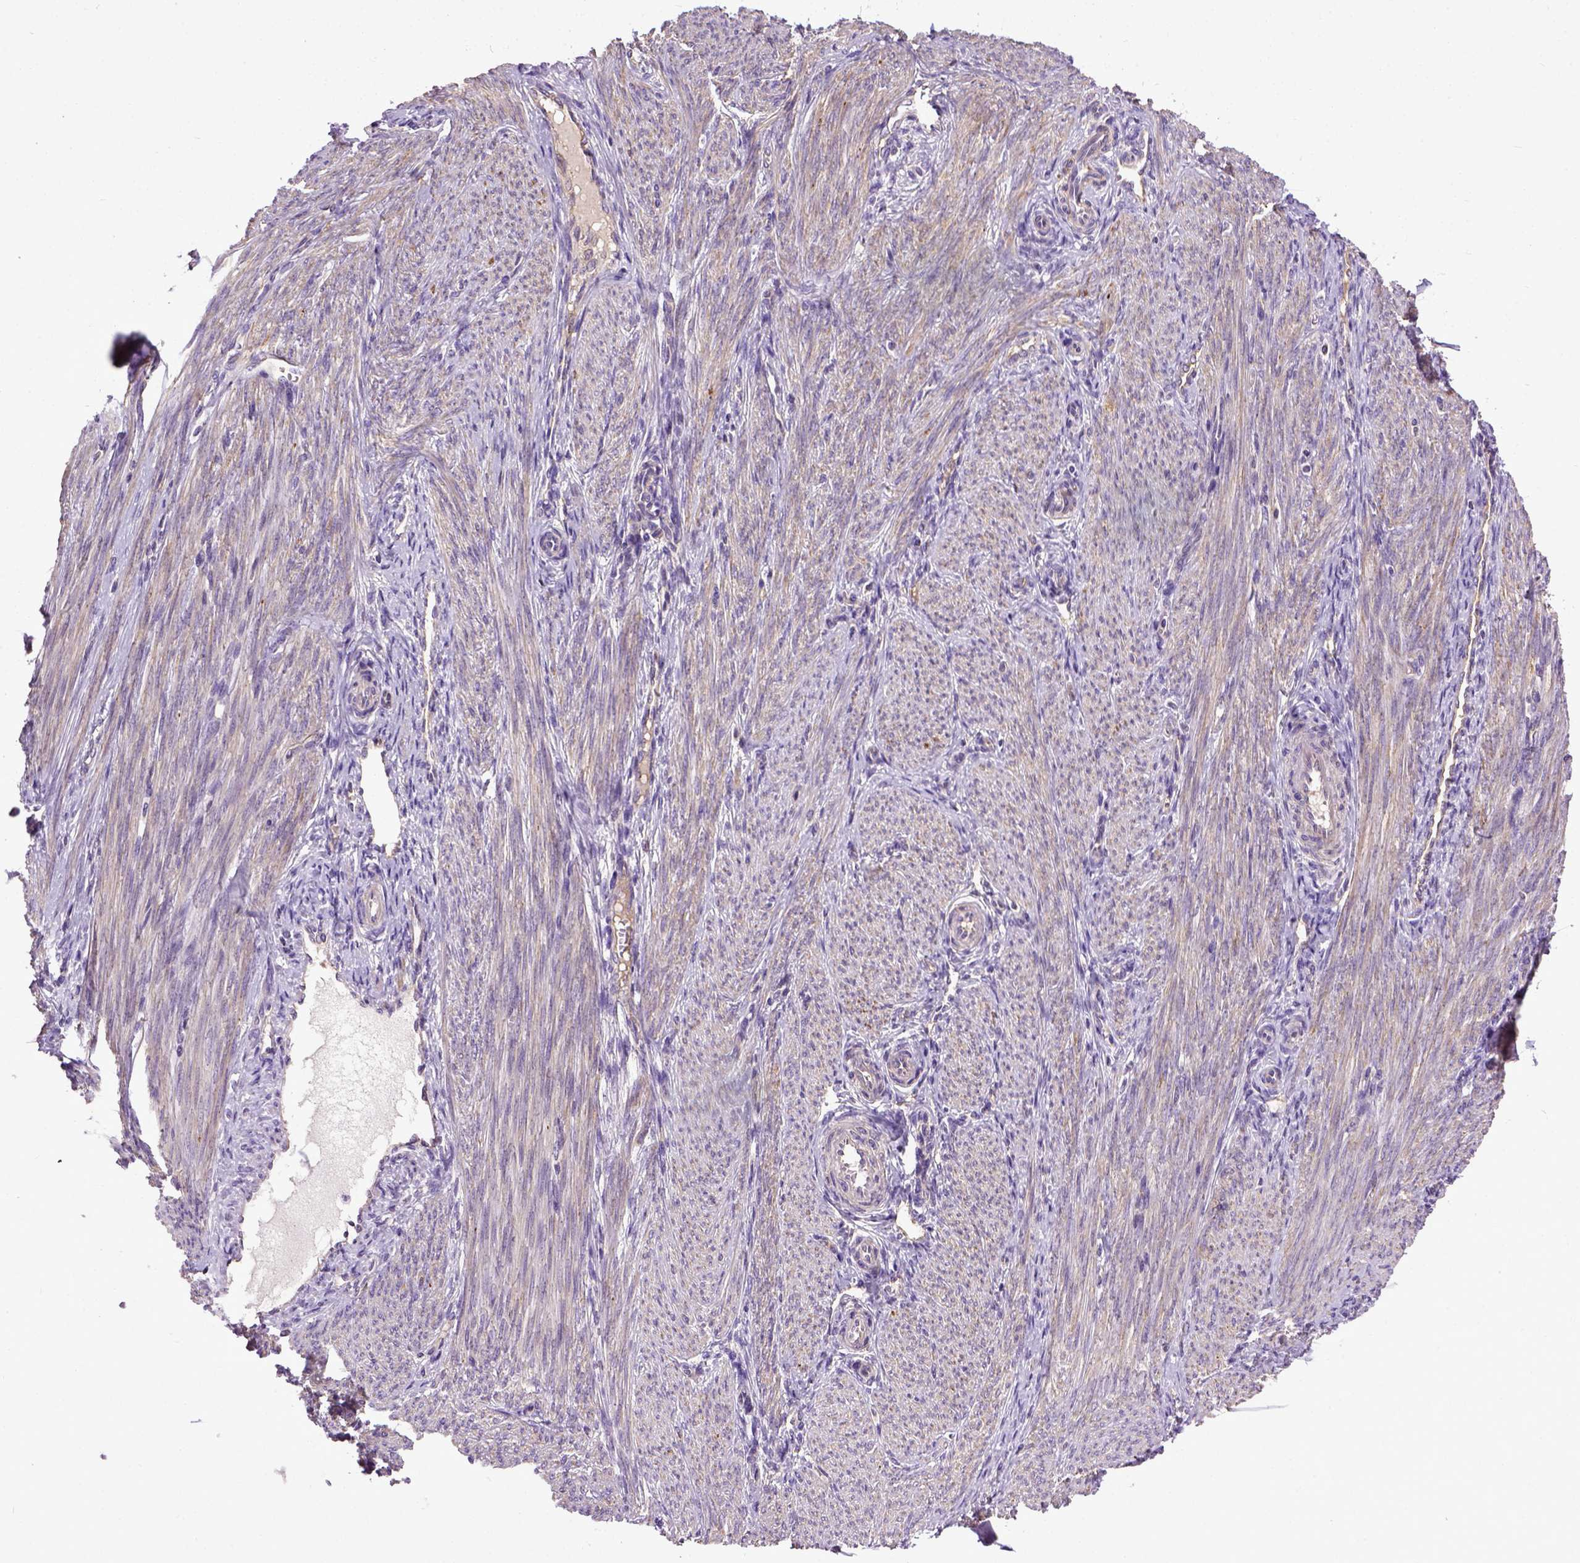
{"staining": {"intensity": "weak", "quantity": "25%-75%", "location": "cytoplasmic/membranous"}, "tissue": "endometrium", "cell_type": "Cells in endometrial stroma", "image_type": "normal", "snomed": [{"axis": "morphology", "description": "Normal tissue, NOS"}, {"axis": "topography", "description": "Endometrium"}], "caption": "Immunohistochemistry micrograph of benign endometrium: endometrium stained using immunohistochemistry (IHC) displays low levels of weak protein expression localized specifically in the cytoplasmic/membranous of cells in endometrial stroma, appearing as a cytoplasmic/membranous brown color.", "gene": "ENG", "patient": {"sex": "female", "age": 39}}